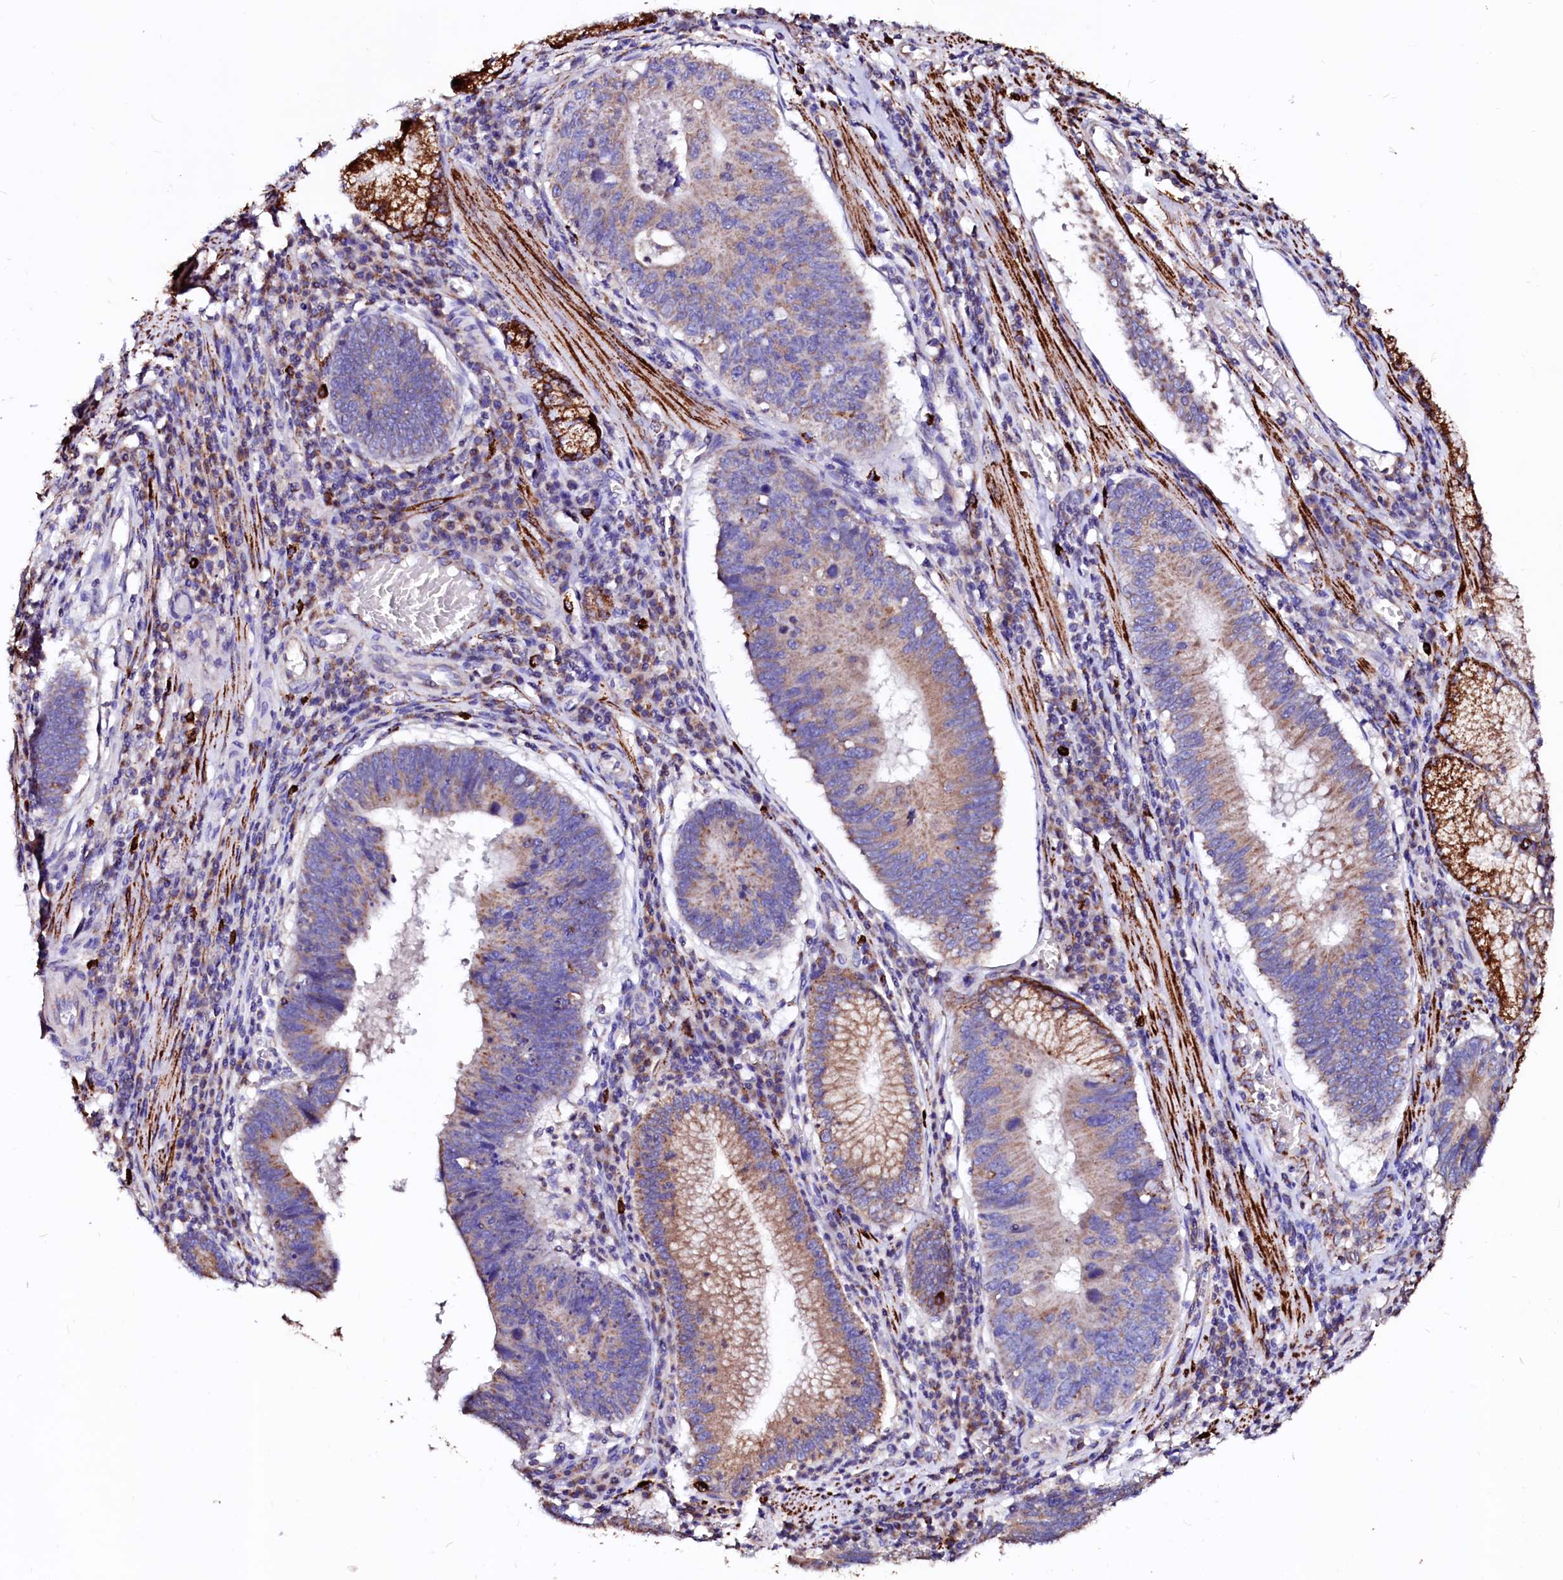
{"staining": {"intensity": "moderate", "quantity": ">75%", "location": "cytoplasmic/membranous"}, "tissue": "stomach cancer", "cell_type": "Tumor cells", "image_type": "cancer", "snomed": [{"axis": "morphology", "description": "Adenocarcinoma, NOS"}, {"axis": "topography", "description": "Stomach"}], "caption": "Immunohistochemistry (IHC) (DAB (3,3'-diaminobenzidine)) staining of adenocarcinoma (stomach) exhibits moderate cytoplasmic/membranous protein expression in about >75% of tumor cells. The staining is performed using DAB (3,3'-diaminobenzidine) brown chromogen to label protein expression. The nuclei are counter-stained blue using hematoxylin.", "gene": "MAOB", "patient": {"sex": "male", "age": 59}}